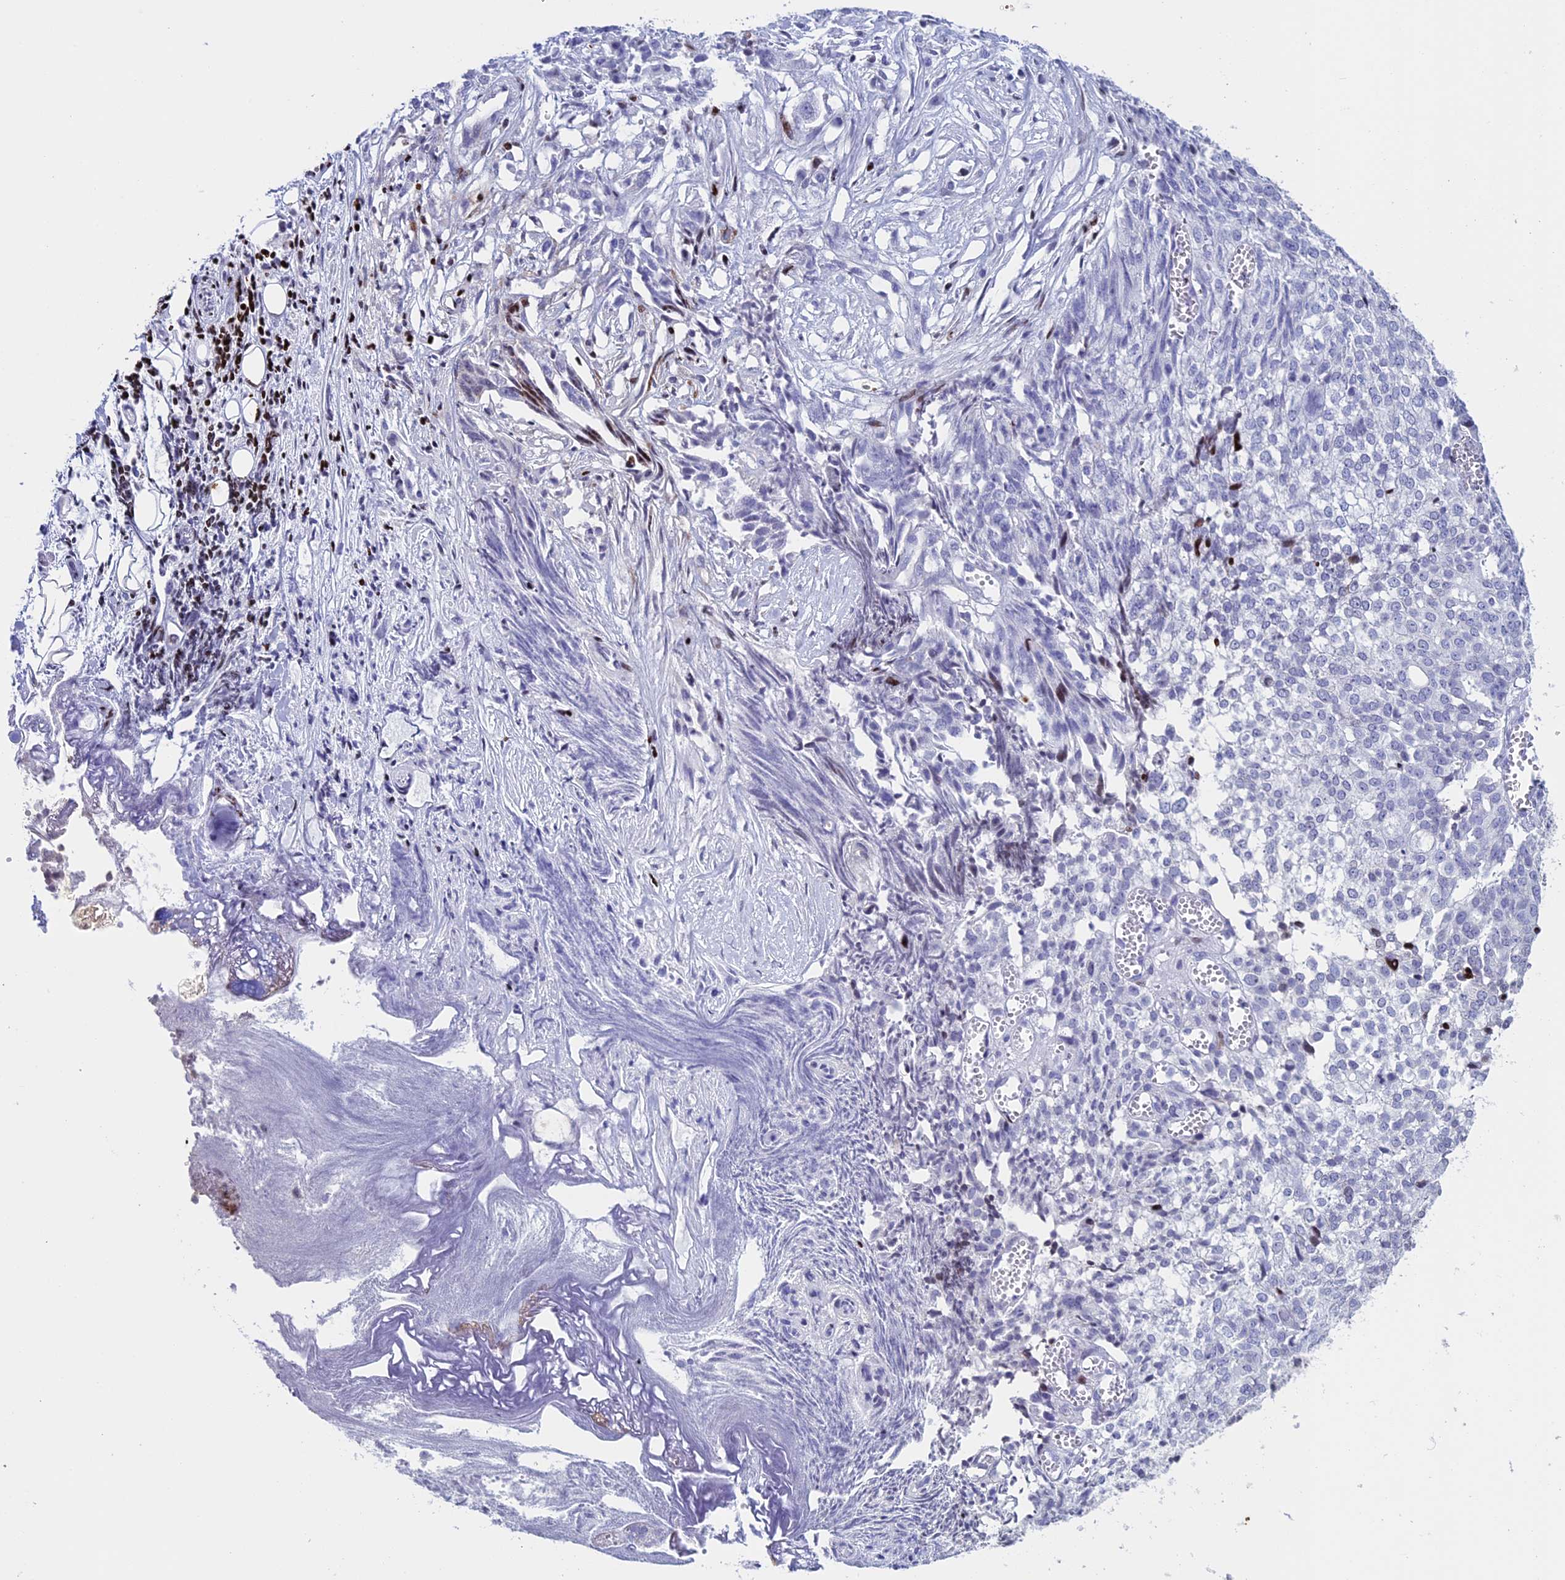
{"staining": {"intensity": "negative", "quantity": "none", "location": "none"}, "tissue": "ovarian cancer", "cell_type": "Tumor cells", "image_type": "cancer", "snomed": [{"axis": "morphology", "description": "Cystadenocarcinoma, serous, NOS"}, {"axis": "topography", "description": "Soft tissue"}, {"axis": "topography", "description": "Ovary"}], "caption": "The photomicrograph demonstrates no staining of tumor cells in ovarian cancer (serous cystadenocarcinoma).", "gene": "BTBD3", "patient": {"sex": "female", "age": 57}}